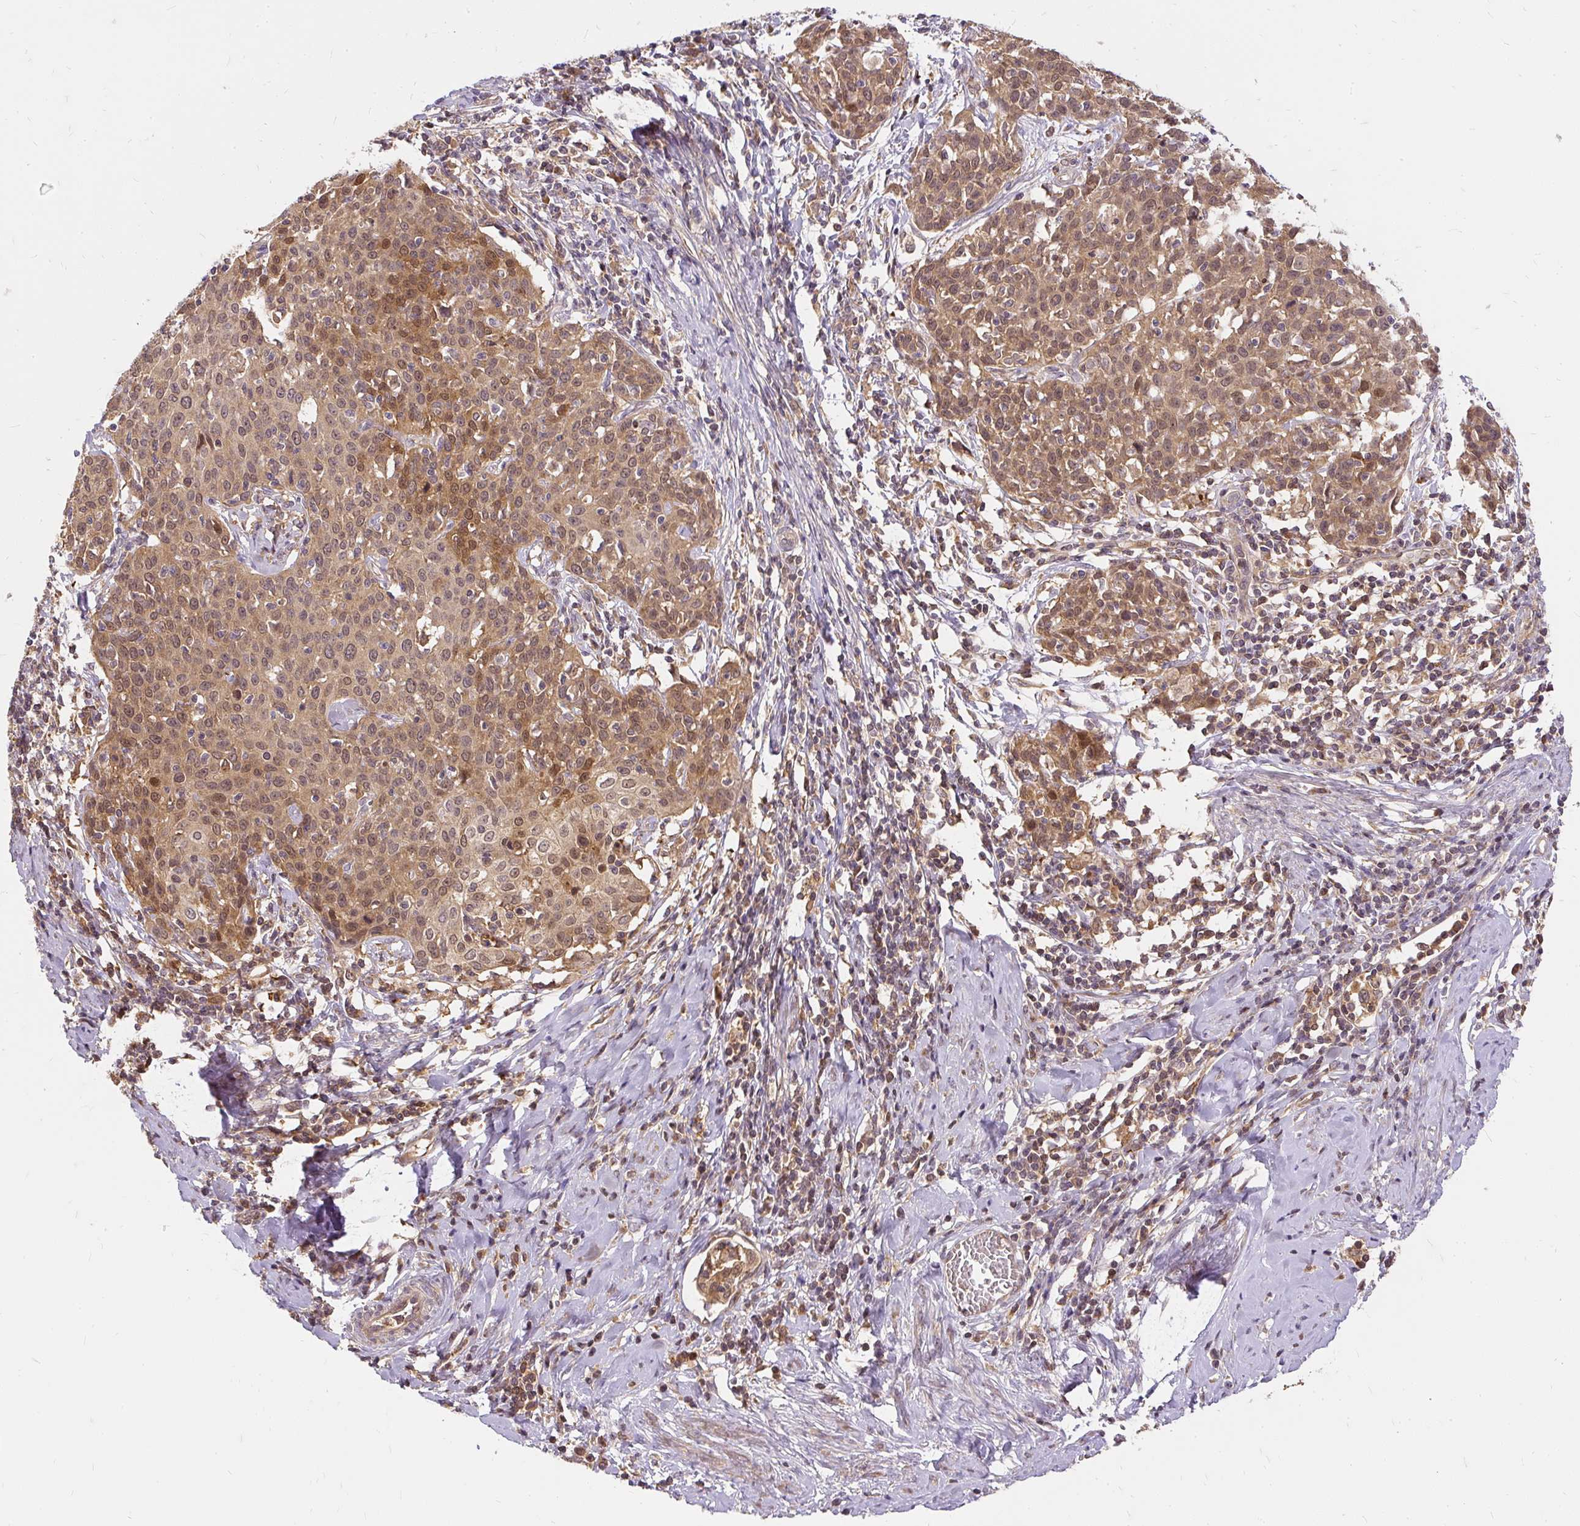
{"staining": {"intensity": "moderate", "quantity": ">75%", "location": "cytoplasmic/membranous,nuclear"}, "tissue": "cervical cancer", "cell_type": "Tumor cells", "image_type": "cancer", "snomed": [{"axis": "morphology", "description": "Squamous cell carcinoma, NOS"}, {"axis": "topography", "description": "Cervix"}], "caption": "The immunohistochemical stain labels moderate cytoplasmic/membranous and nuclear positivity in tumor cells of cervical cancer tissue.", "gene": "AP5S1", "patient": {"sex": "female", "age": 38}}